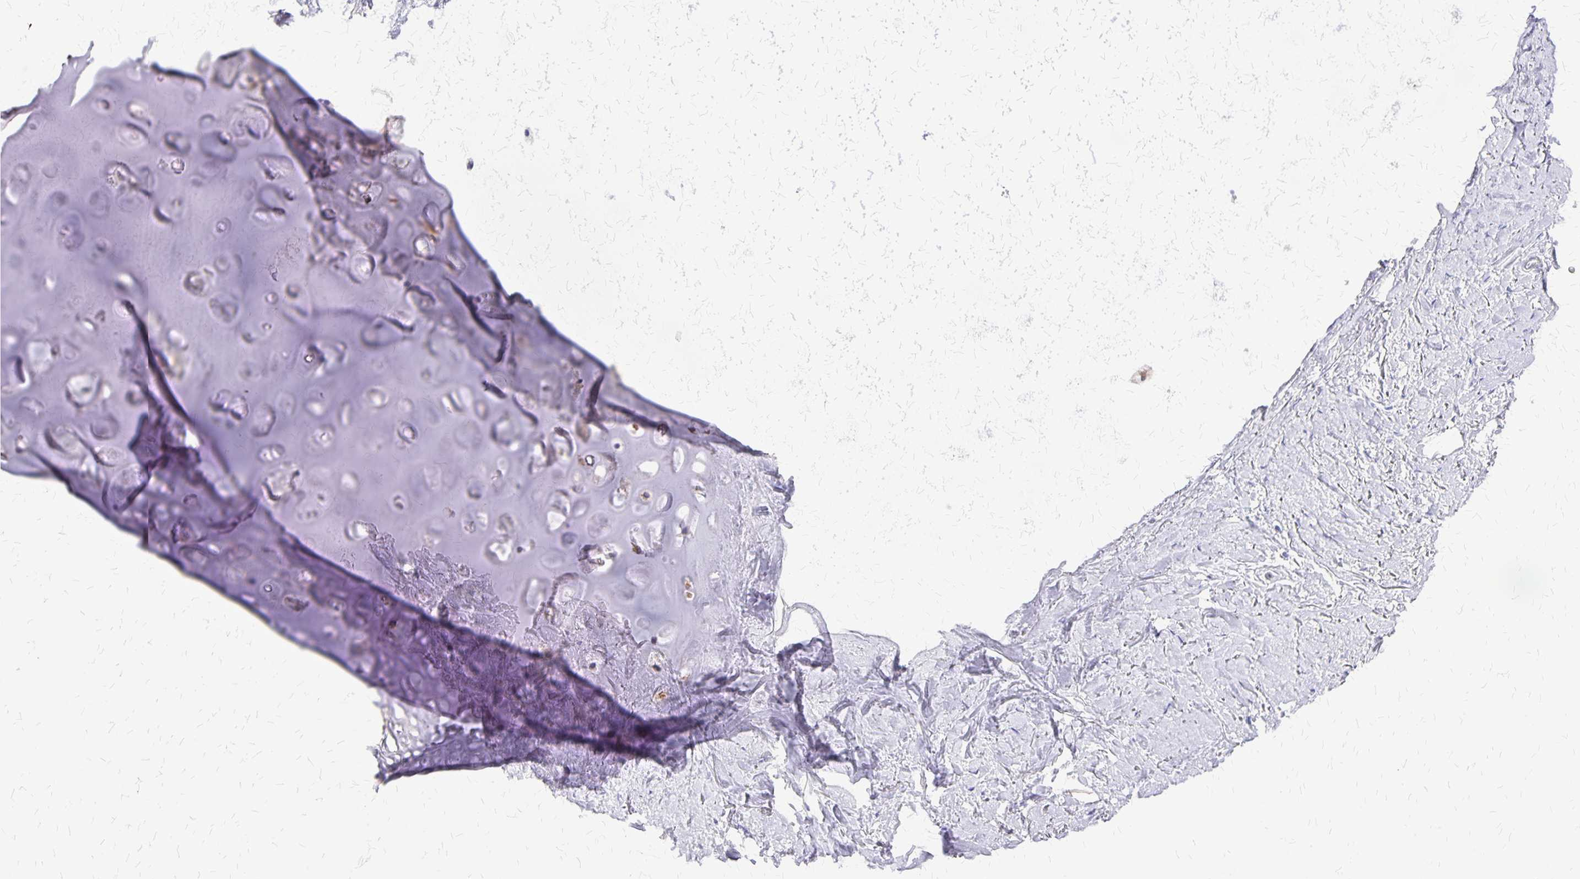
{"staining": {"intensity": "negative", "quantity": "none", "location": "none"}, "tissue": "adipose tissue", "cell_type": "Adipocytes", "image_type": "normal", "snomed": [{"axis": "morphology", "description": "Normal tissue, NOS"}, {"axis": "topography", "description": "Cartilage tissue"}, {"axis": "topography", "description": "Bronchus"}], "caption": "IHC photomicrograph of unremarkable adipose tissue: adipose tissue stained with DAB (3,3'-diaminobenzidine) exhibits no significant protein positivity in adipocytes.", "gene": "SI", "patient": {"sex": "female", "age": 79}}